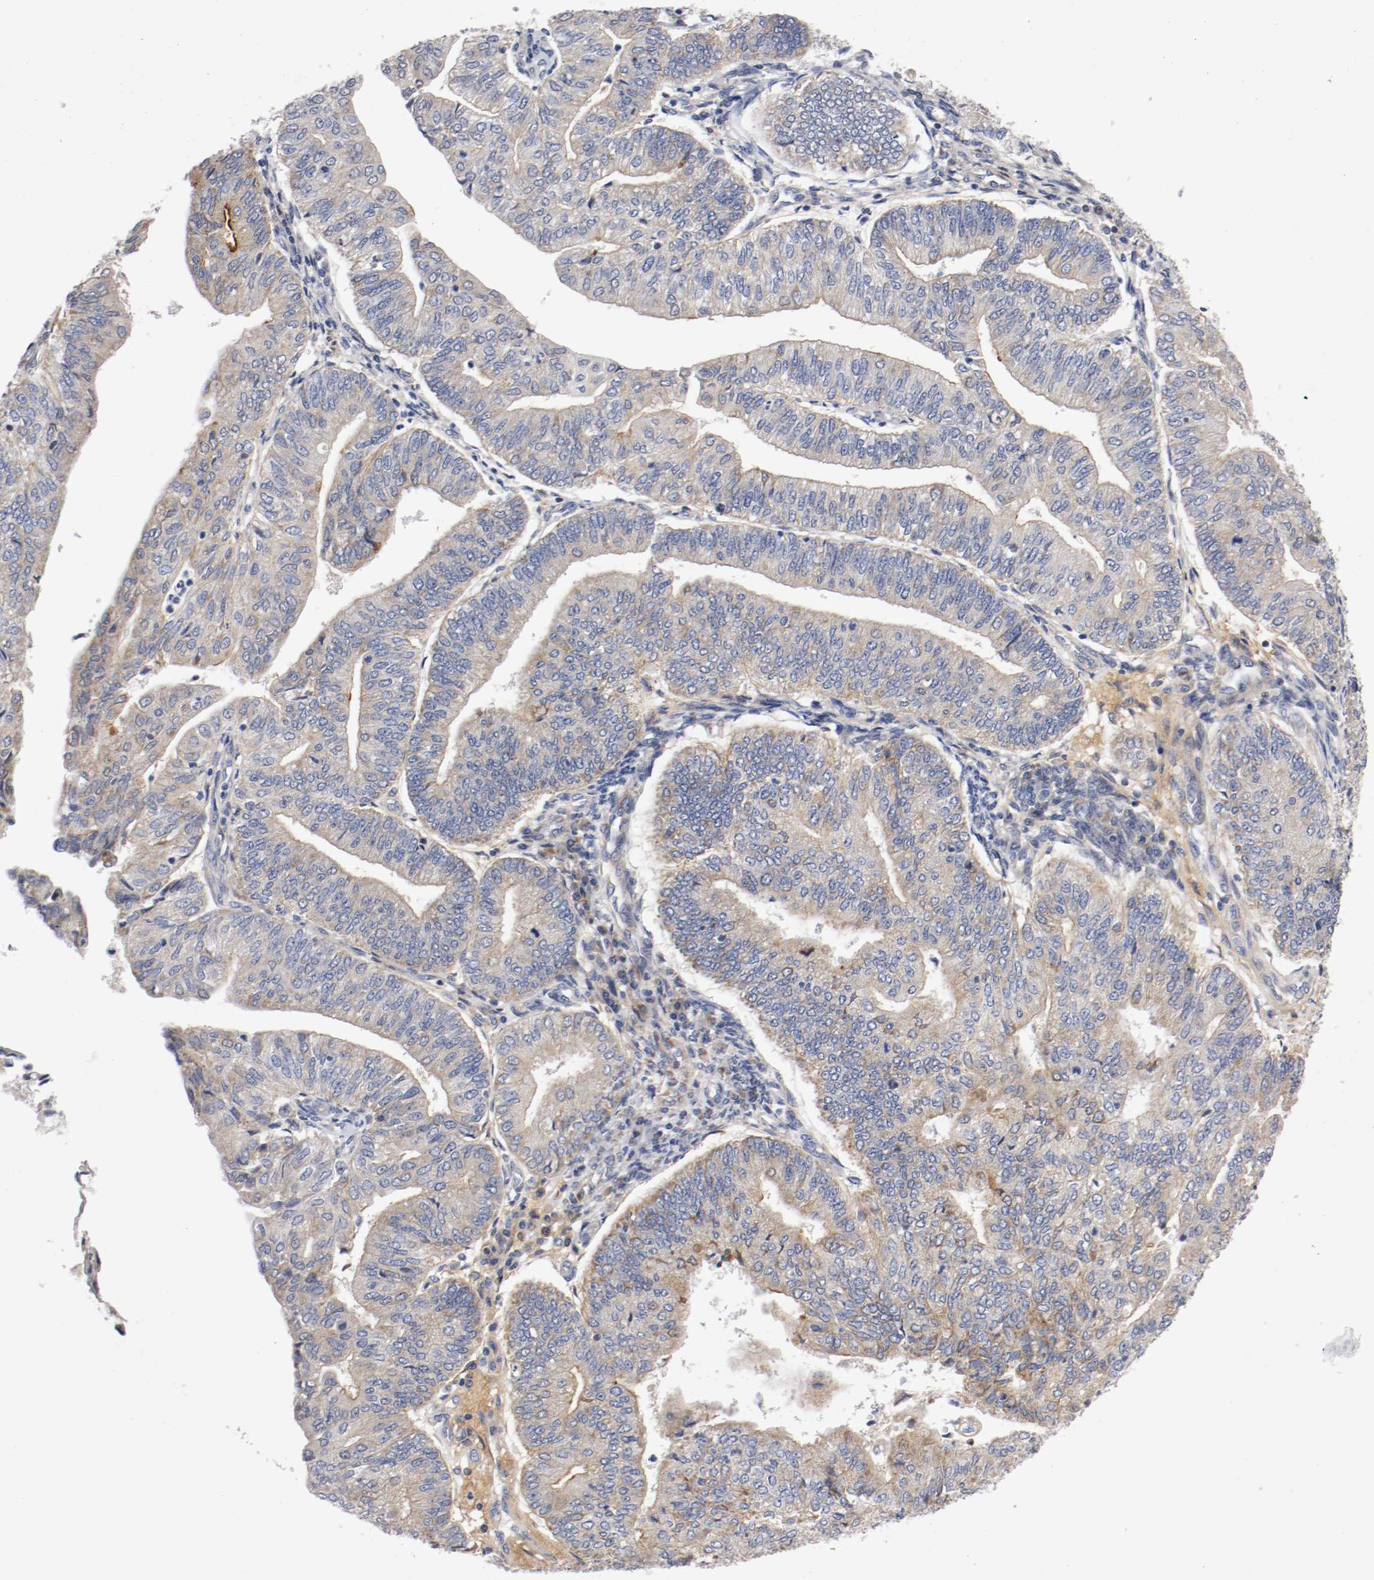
{"staining": {"intensity": "moderate", "quantity": "25%-75%", "location": "cytoplasmic/membranous"}, "tissue": "endometrial cancer", "cell_type": "Tumor cells", "image_type": "cancer", "snomed": [{"axis": "morphology", "description": "Adenocarcinoma, NOS"}, {"axis": "topography", "description": "Endometrium"}], "caption": "Immunohistochemical staining of human adenocarcinoma (endometrial) exhibits moderate cytoplasmic/membranous protein expression in approximately 25%-75% of tumor cells. The protein of interest is stained brown, and the nuclei are stained in blue (DAB (3,3'-diaminobenzidine) IHC with brightfield microscopy, high magnification).", "gene": "PCSK6", "patient": {"sex": "female", "age": 59}}